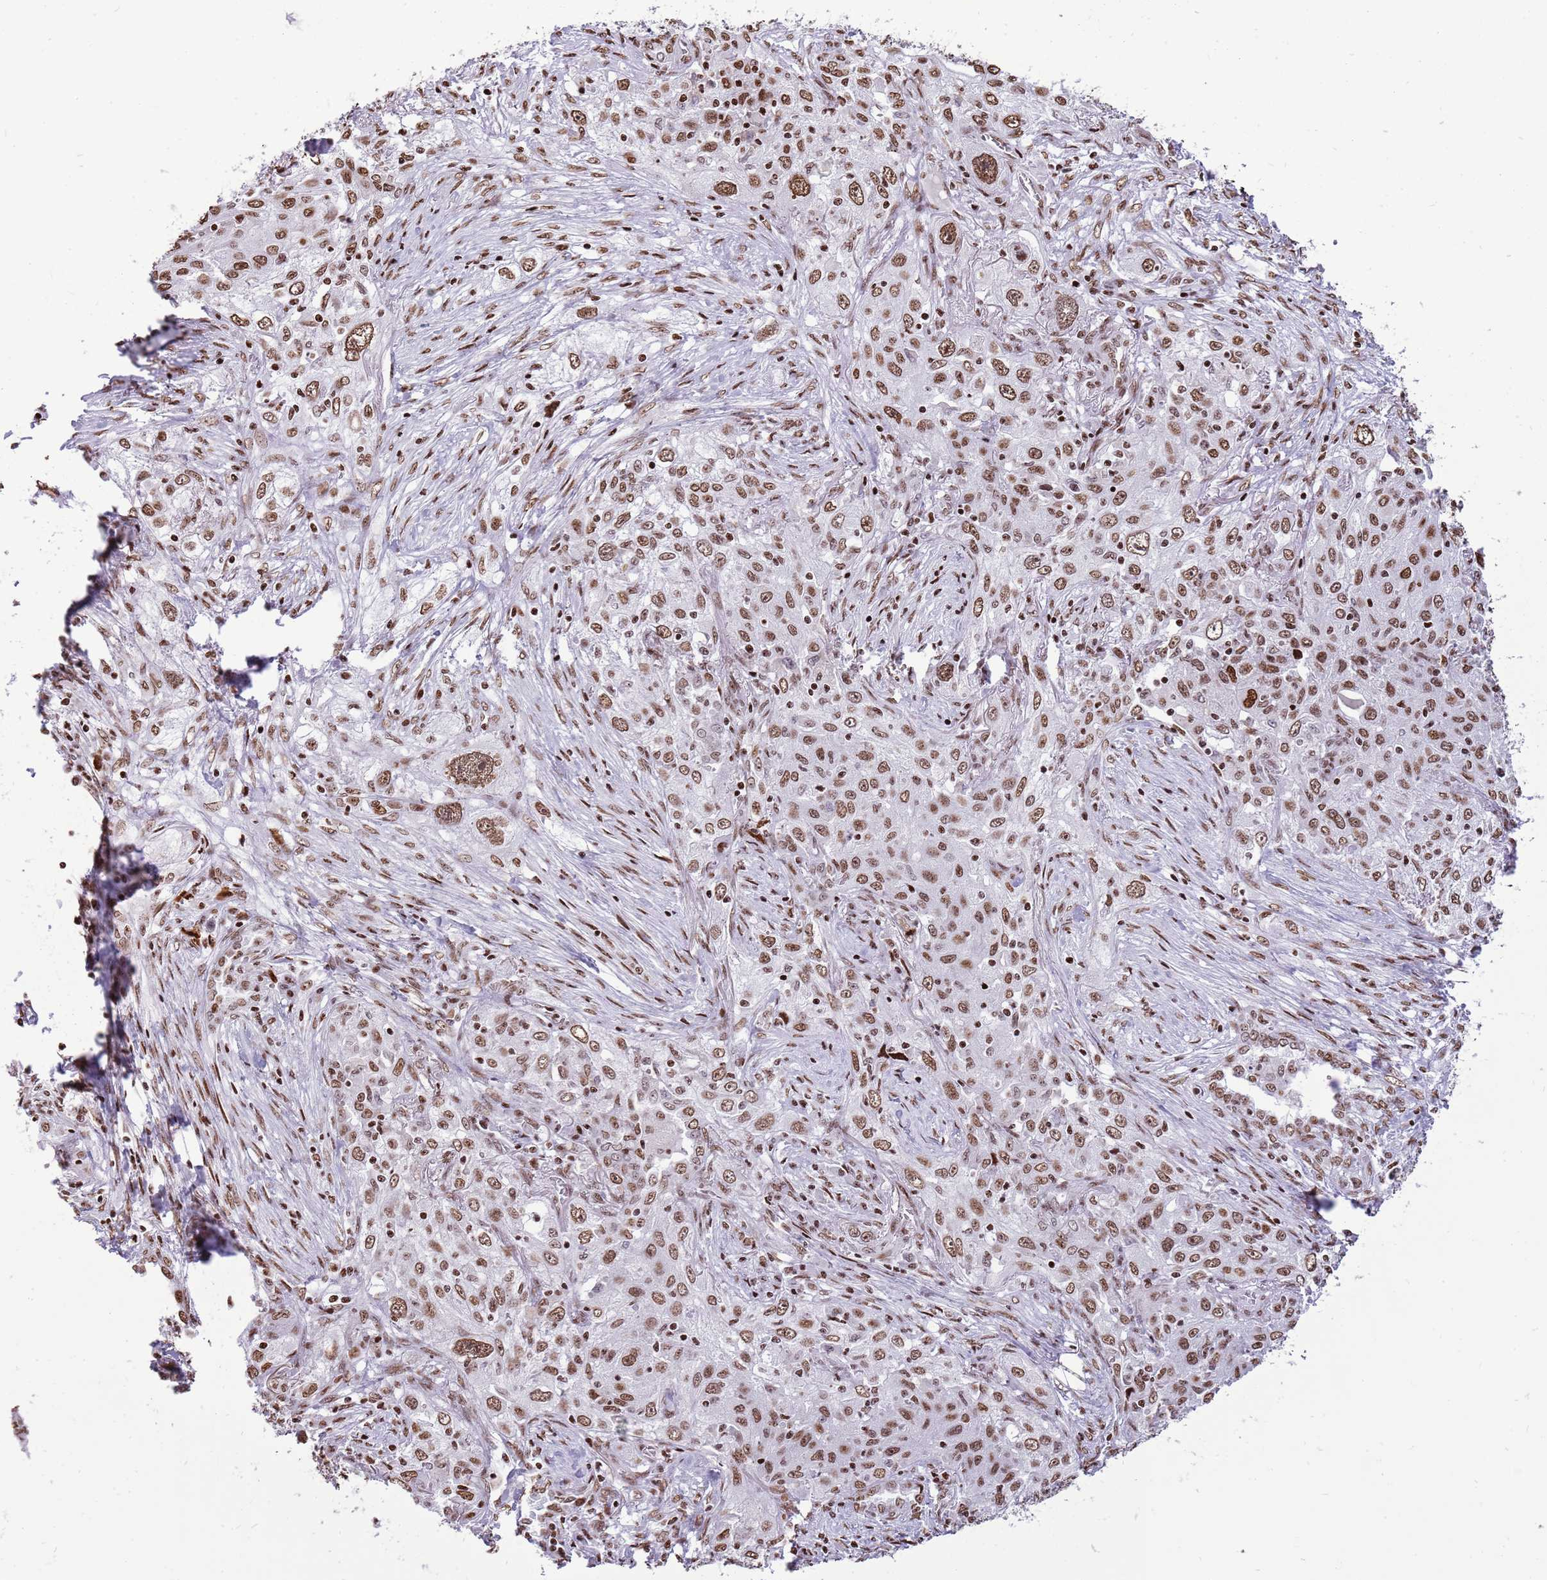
{"staining": {"intensity": "moderate", "quantity": ">75%", "location": "nuclear"}, "tissue": "lung cancer", "cell_type": "Tumor cells", "image_type": "cancer", "snomed": [{"axis": "morphology", "description": "Squamous cell carcinoma, NOS"}, {"axis": "topography", "description": "Lung"}], "caption": "Protein expression analysis of human lung cancer (squamous cell carcinoma) reveals moderate nuclear expression in approximately >75% of tumor cells.", "gene": "WASHC4", "patient": {"sex": "female", "age": 69}}